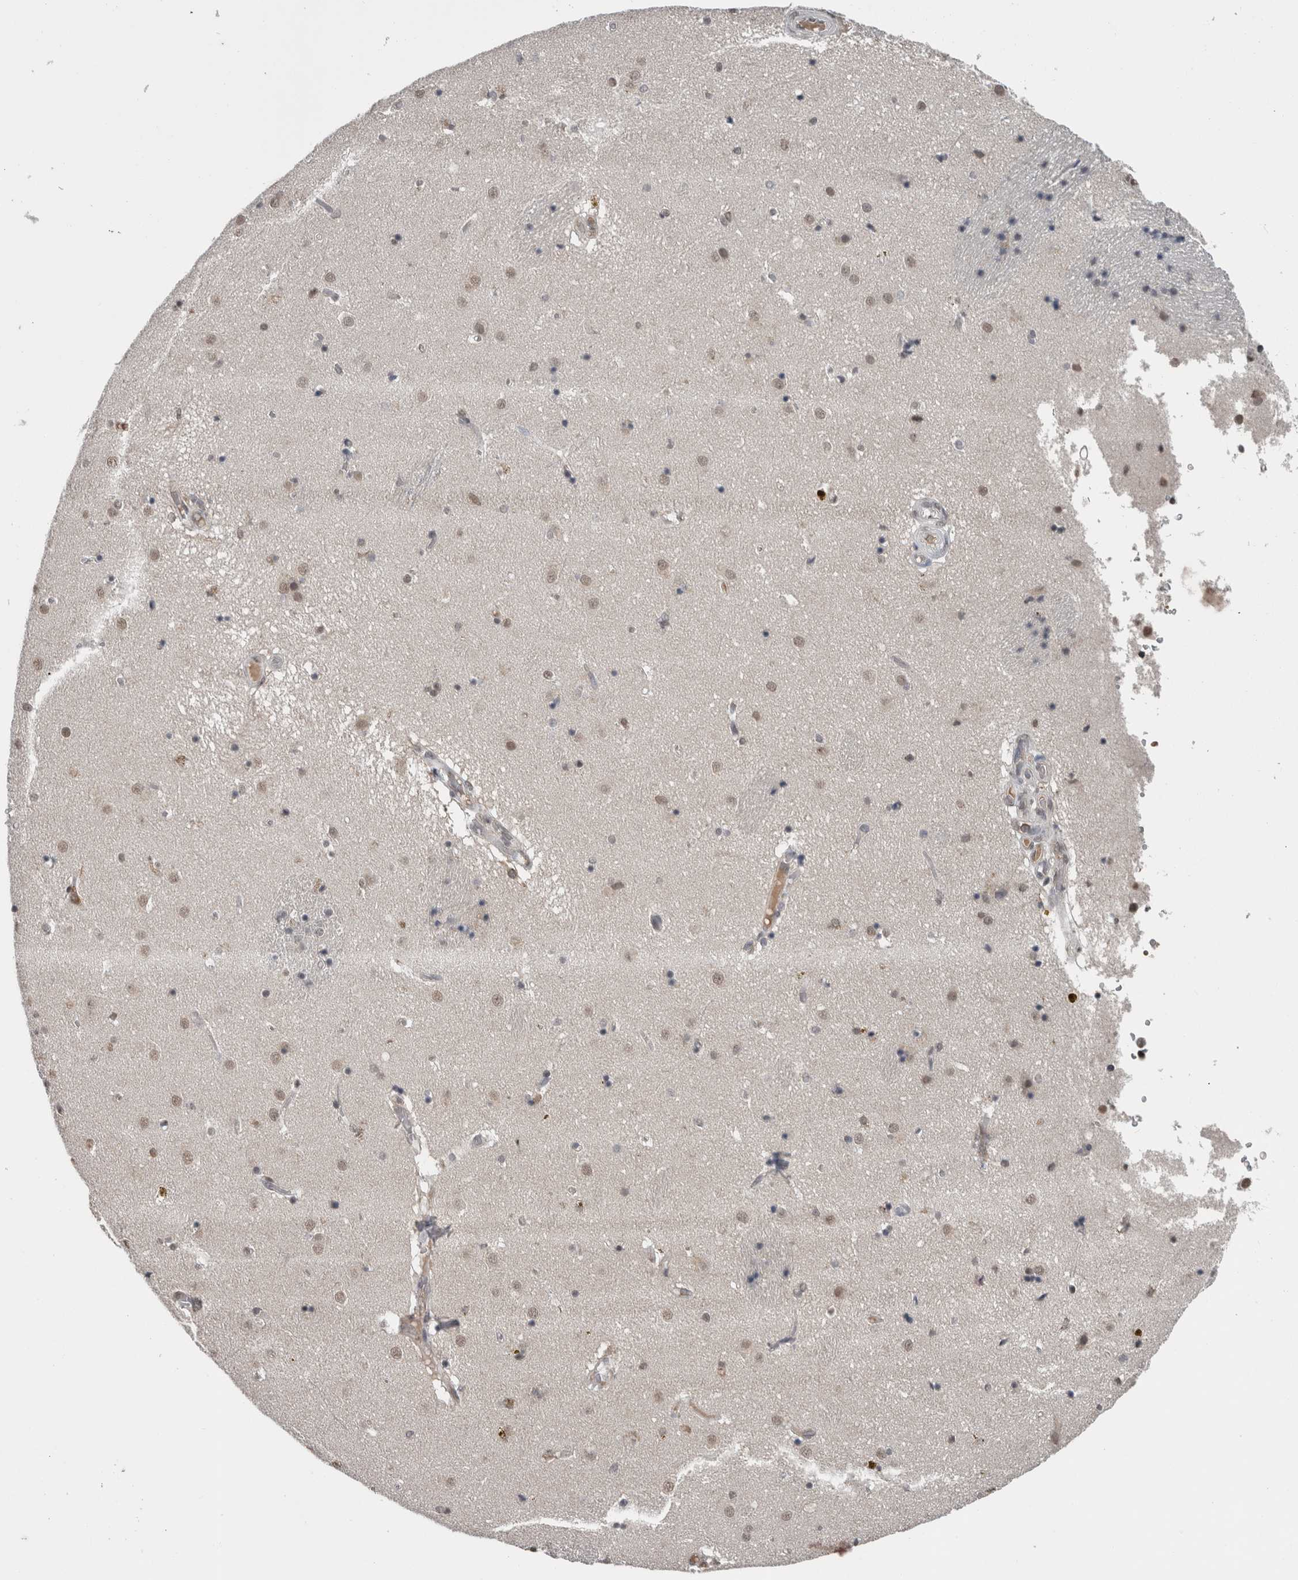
{"staining": {"intensity": "weak", "quantity": "<25%", "location": "nuclear"}, "tissue": "caudate", "cell_type": "Glial cells", "image_type": "normal", "snomed": [{"axis": "morphology", "description": "Normal tissue, NOS"}, {"axis": "topography", "description": "Lateral ventricle wall"}], "caption": "Immunohistochemistry histopathology image of normal caudate: caudate stained with DAB (3,3'-diaminobenzidine) demonstrates no significant protein positivity in glial cells. (Stains: DAB (3,3'-diaminobenzidine) immunohistochemistry with hematoxylin counter stain, Microscopy: brightfield microscopy at high magnification).", "gene": "MAFF", "patient": {"sex": "male", "age": 70}}